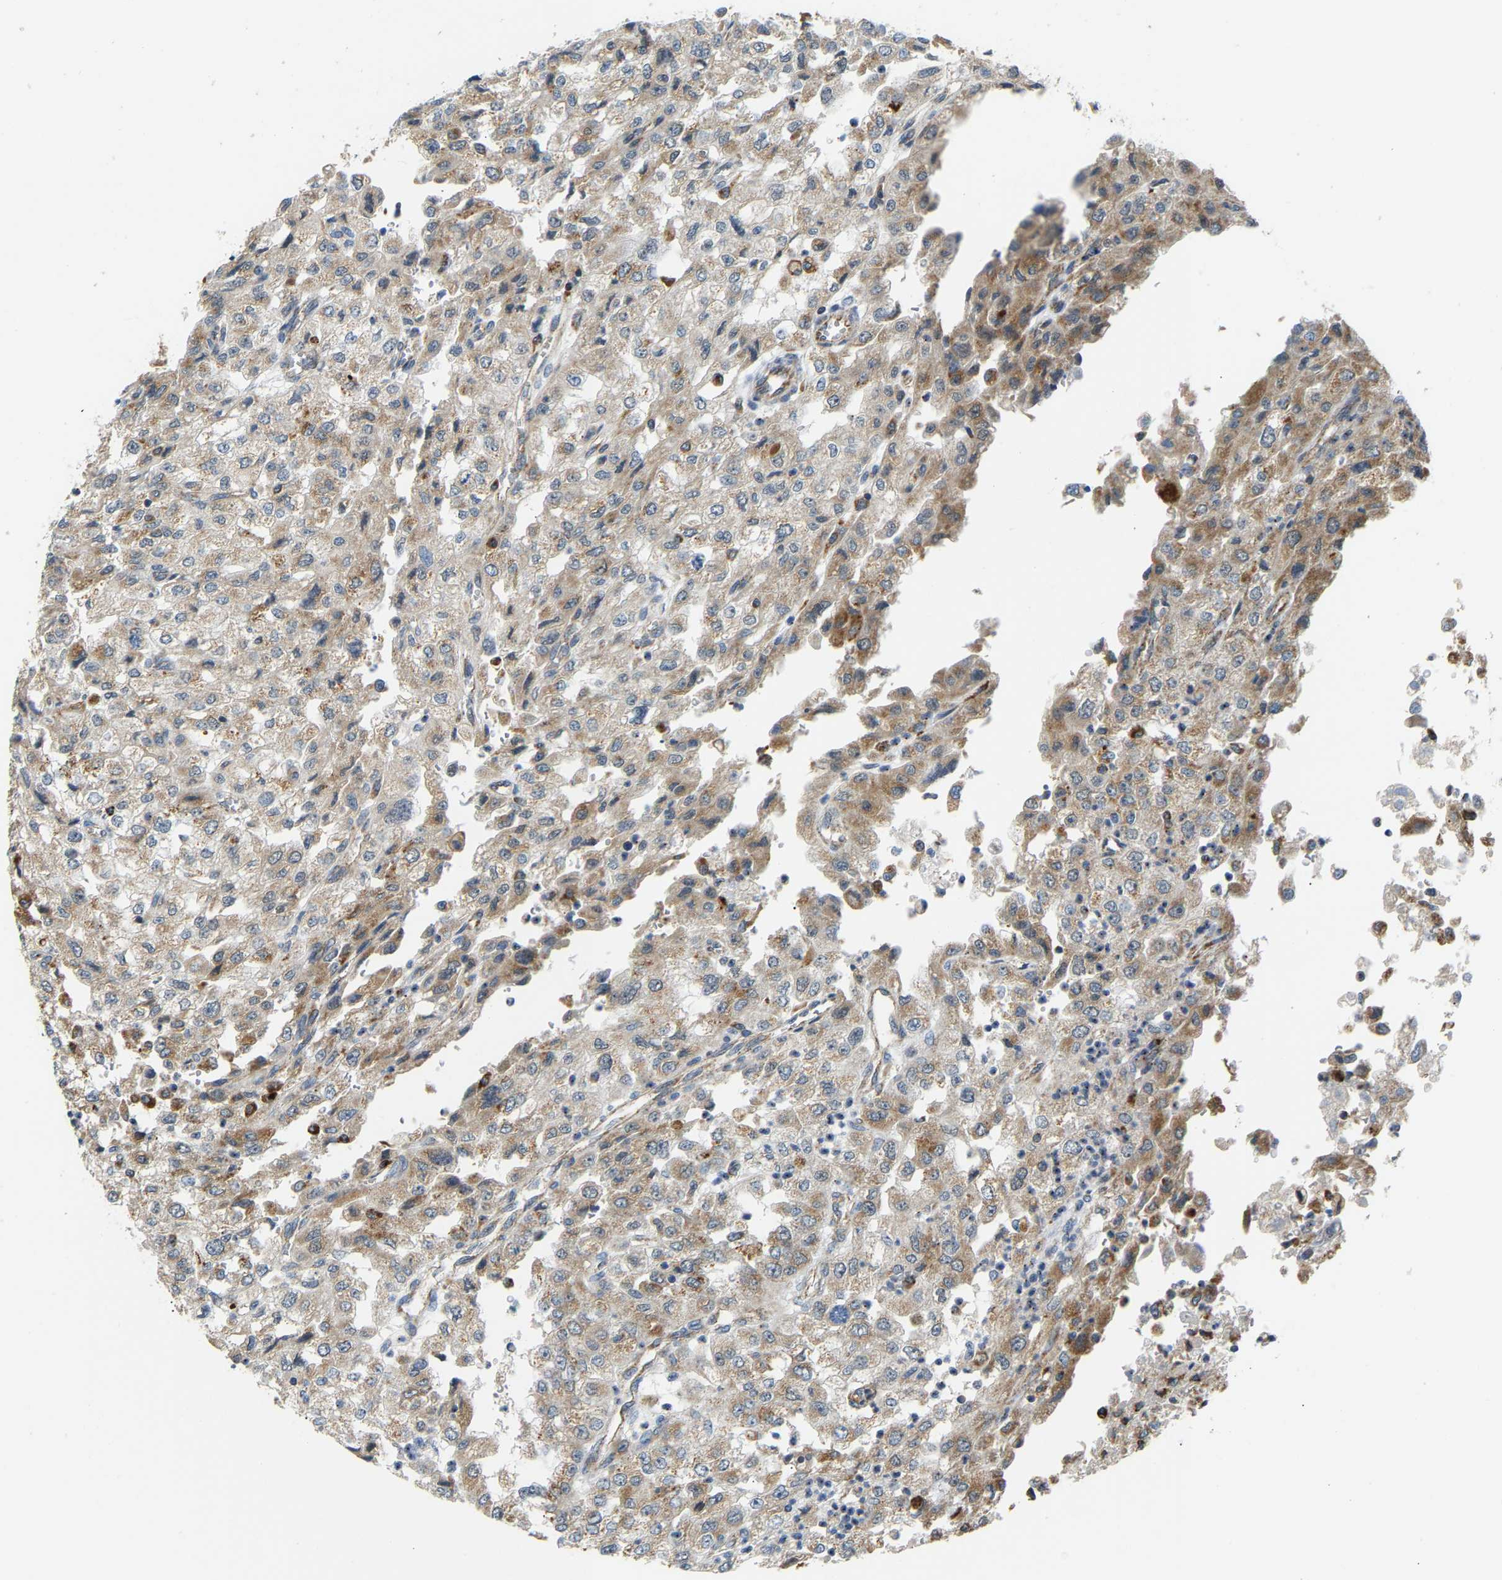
{"staining": {"intensity": "moderate", "quantity": ">75%", "location": "cytoplasmic/membranous"}, "tissue": "renal cancer", "cell_type": "Tumor cells", "image_type": "cancer", "snomed": [{"axis": "morphology", "description": "Adenocarcinoma, NOS"}, {"axis": "topography", "description": "Kidney"}], "caption": "DAB (3,3'-diaminobenzidine) immunohistochemical staining of human renal cancer (adenocarcinoma) displays moderate cytoplasmic/membranous protein expression in about >75% of tumor cells.", "gene": "GIMAP7", "patient": {"sex": "female", "age": 54}}